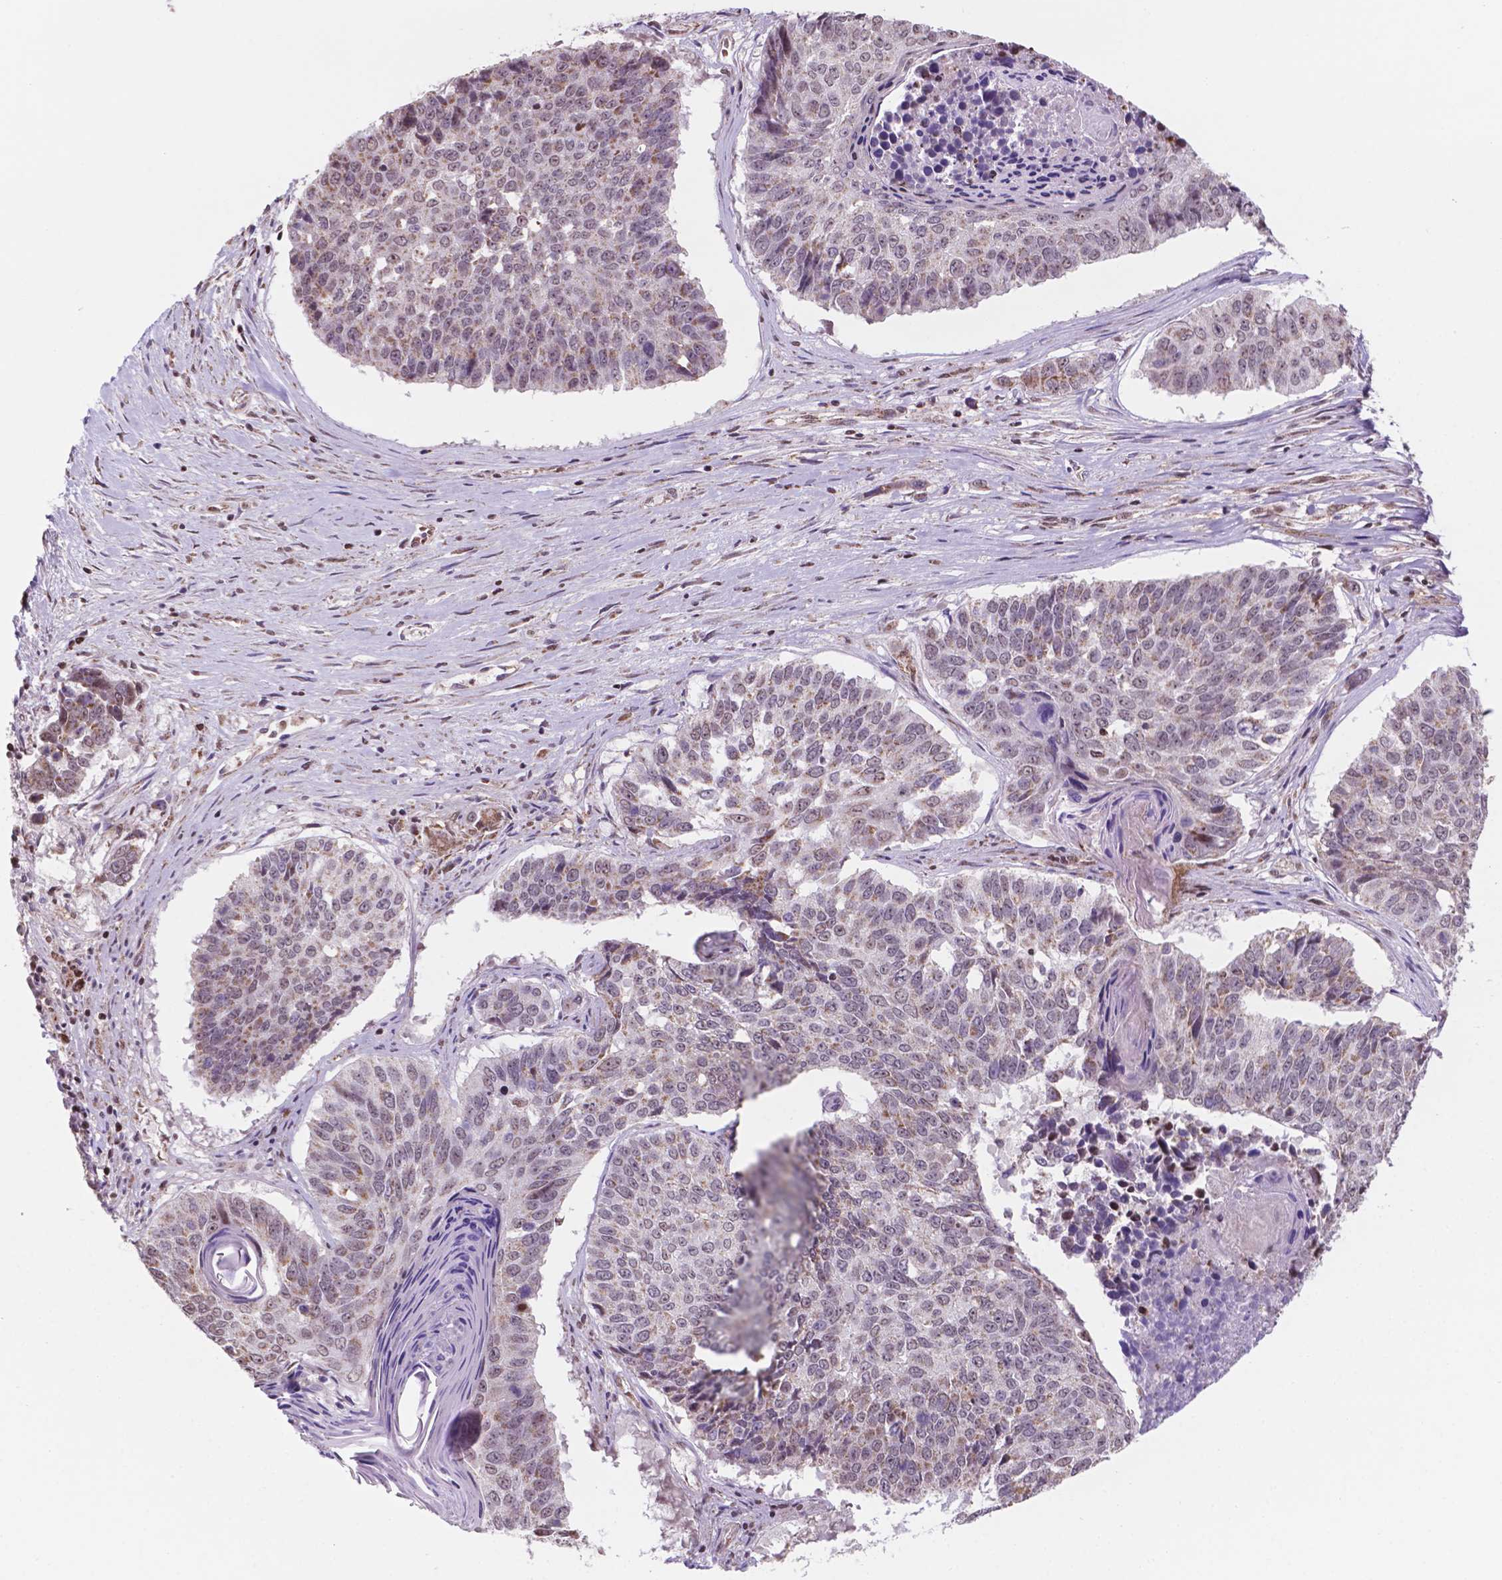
{"staining": {"intensity": "moderate", "quantity": "25%-75%", "location": "cytoplasmic/membranous"}, "tissue": "lung cancer", "cell_type": "Tumor cells", "image_type": "cancer", "snomed": [{"axis": "morphology", "description": "Squamous cell carcinoma, NOS"}, {"axis": "topography", "description": "Lung"}], "caption": "An immunohistochemistry photomicrograph of neoplastic tissue is shown. Protein staining in brown labels moderate cytoplasmic/membranous positivity in squamous cell carcinoma (lung) within tumor cells.", "gene": "NDUFA10", "patient": {"sex": "male", "age": 73}}